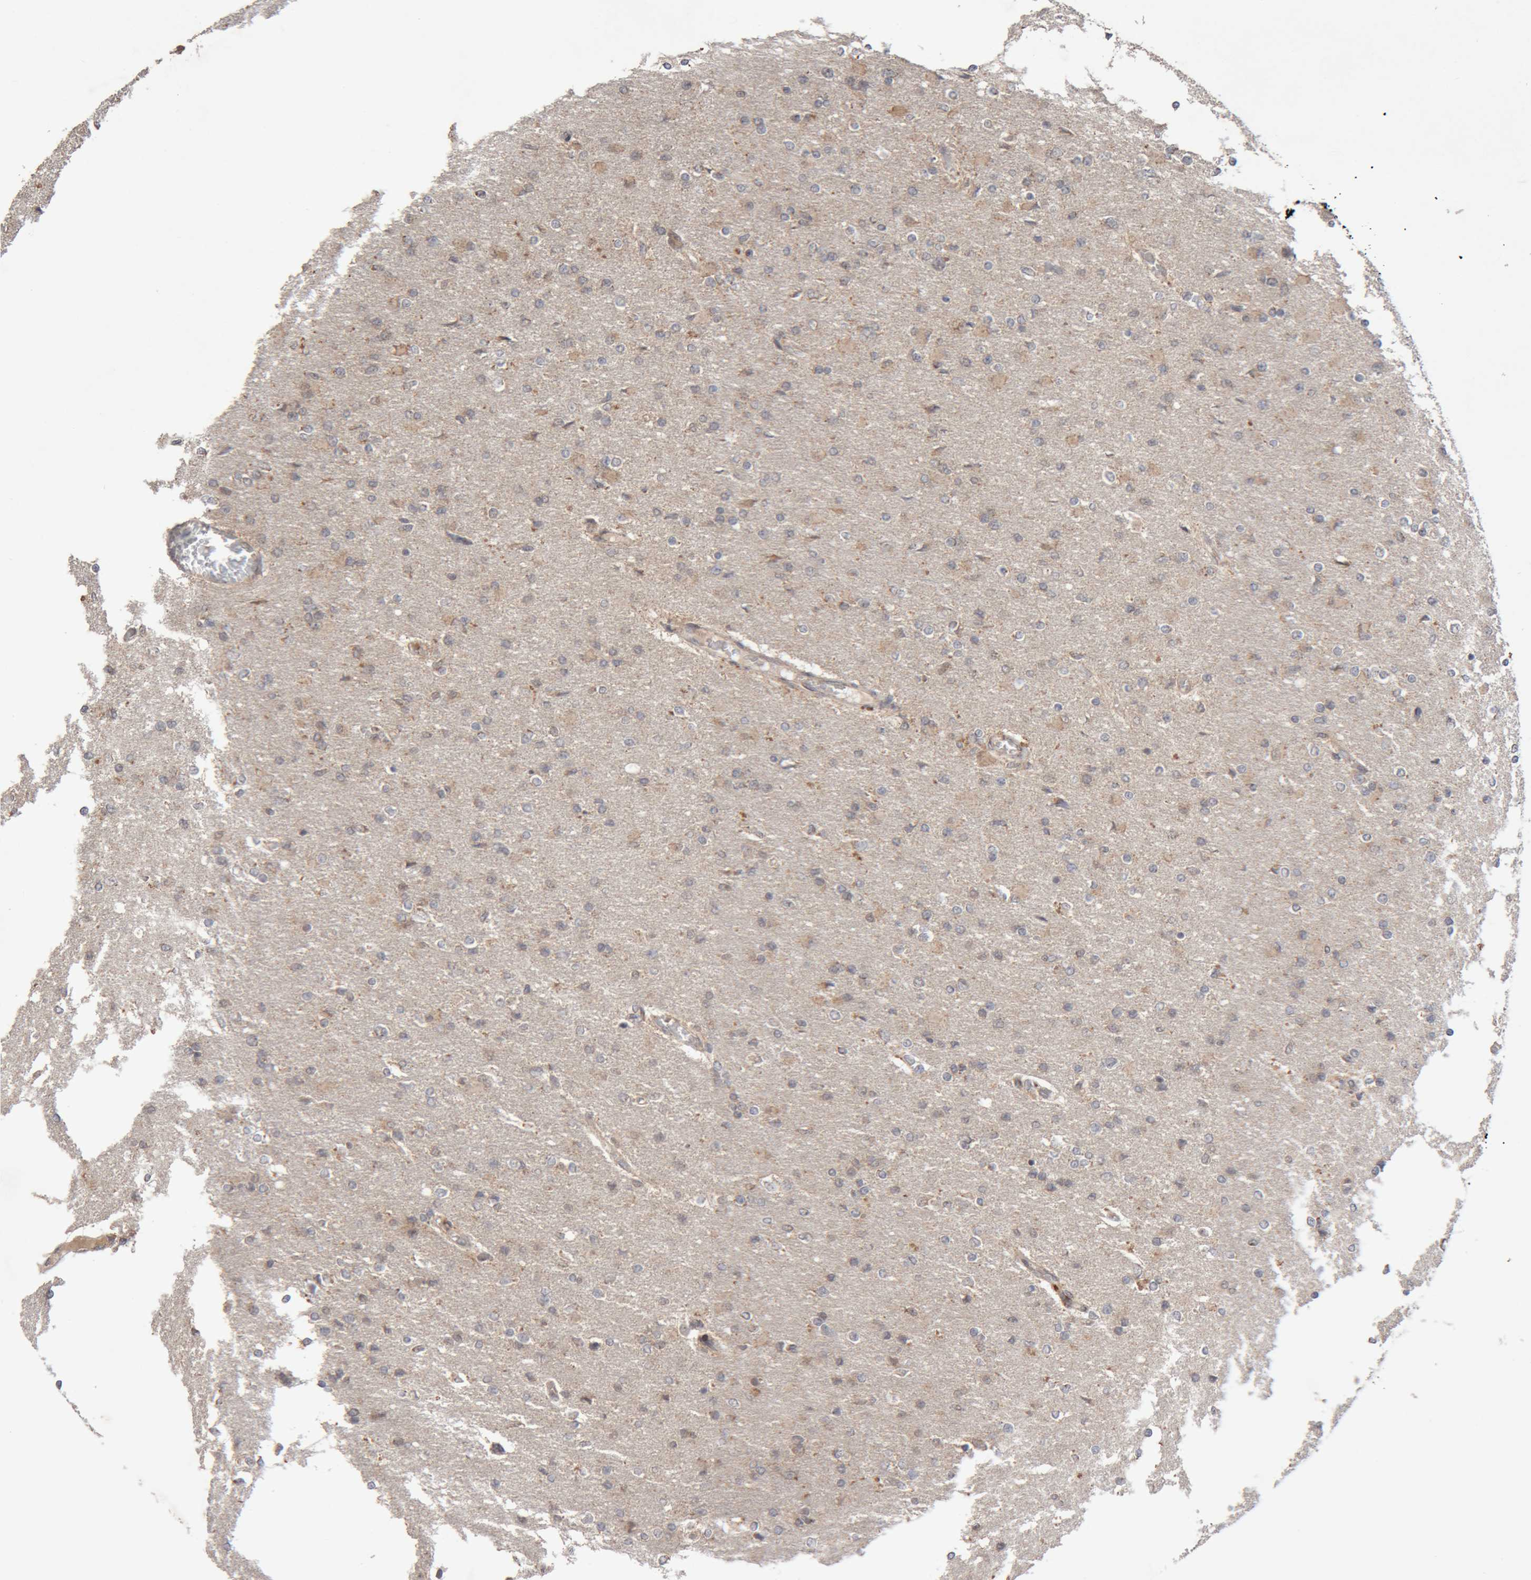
{"staining": {"intensity": "weak", "quantity": "25%-75%", "location": "cytoplasmic/membranous"}, "tissue": "glioma", "cell_type": "Tumor cells", "image_type": "cancer", "snomed": [{"axis": "morphology", "description": "Glioma, malignant, High grade"}, {"axis": "topography", "description": "Cerebral cortex"}], "caption": "Human glioma stained with a brown dye reveals weak cytoplasmic/membranous positive positivity in about 25%-75% of tumor cells.", "gene": "KIF21B", "patient": {"sex": "female", "age": 36}}